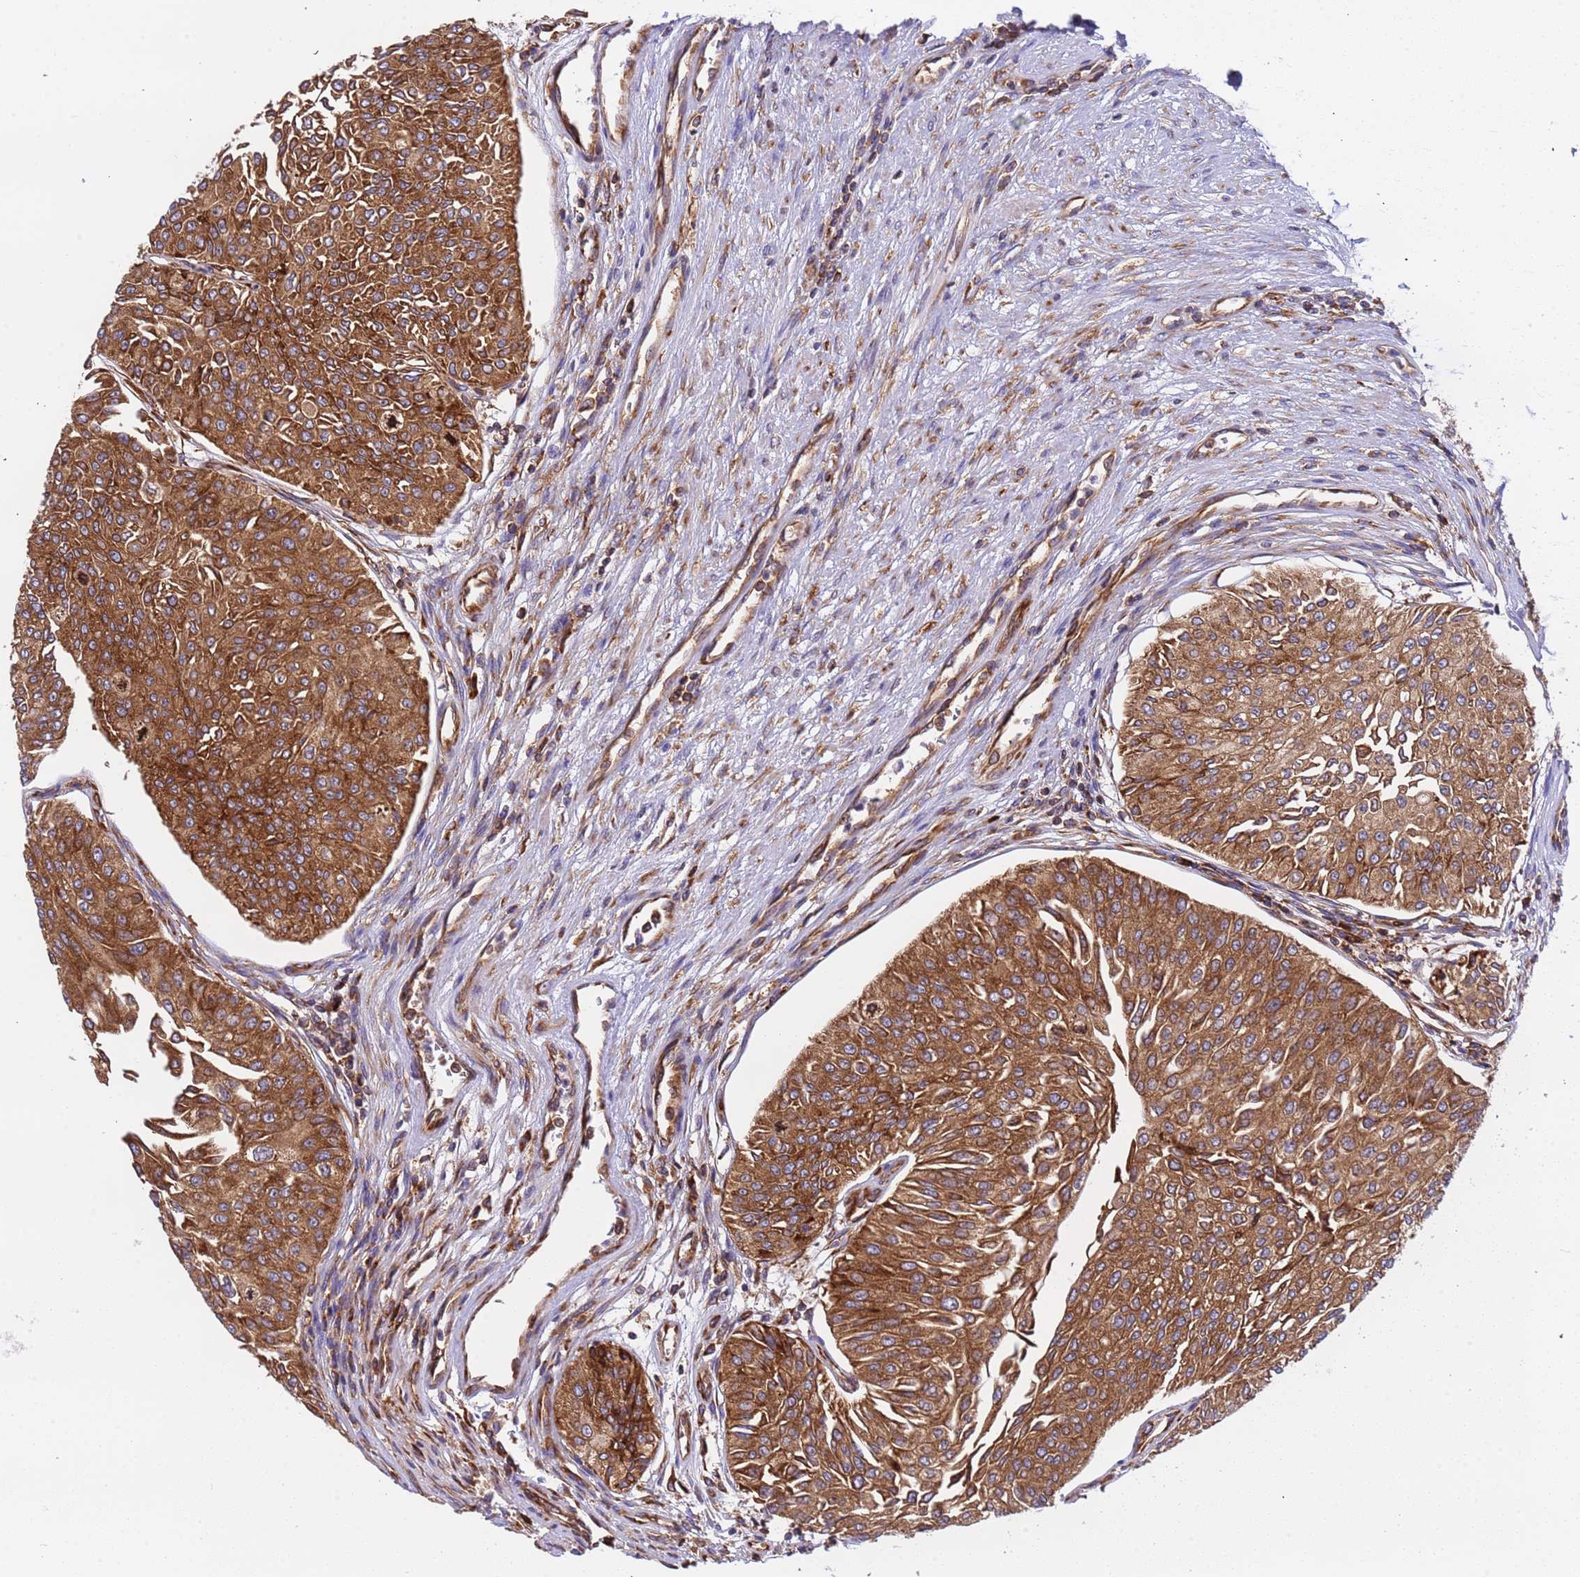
{"staining": {"intensity": "strong", "quantity": ">75%", "location": "cytoplasmic/membranous"}, "tissue": "urothelial cancer", "cell_type": "Tumor cells", "image_type": "cancer", "snomed": [{"axis": "morphology", "description": "Urothelial carcinoma, Low grade"}, {"axis": "topography", "description": "Urinary bladder"}], "caption": "A photomicrograph of human urothelial cancer stained for a protein displays strong cytoplasmic/membranous brown staining in tumor cells.", "gene": "RPL36", "patient": {"sex": "male", "age": 67}}